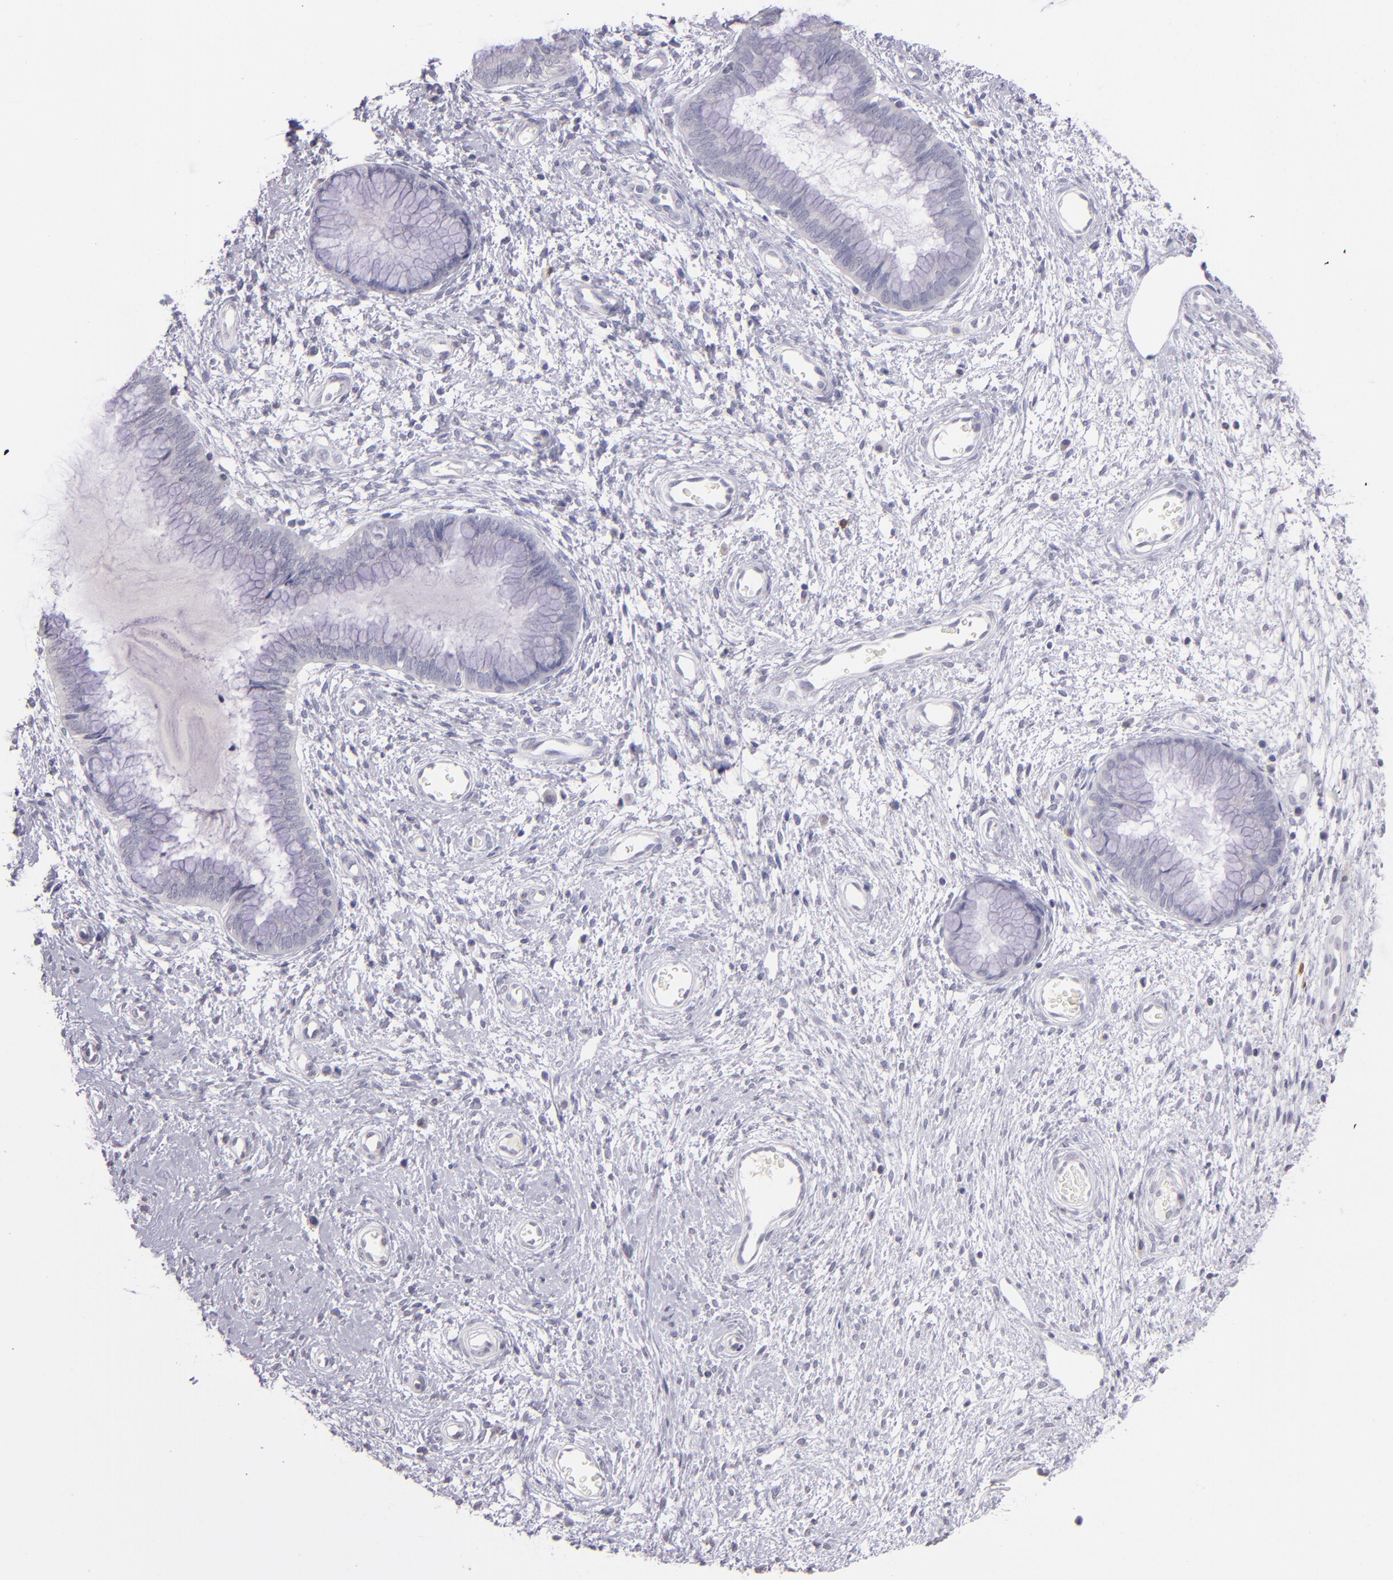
{"staining": {"intensity": "negative", "quantity": "none", "location": "none"}, "tissue": "cervix", "cell_type": "Glandular cells", "image_type": "normal", "snomed": [{"axis": "morphology", "description": "Normal tissue, NOS"}, {"axis": "topography", "description": "Cervix"}], "caption": "This is an immunohistochemistry (IHC) histopathology image of benign human cervix. There is no staining in glandular cells.", "gene": "IL2RA", "patient": {"sex": "female", "age": 55}}